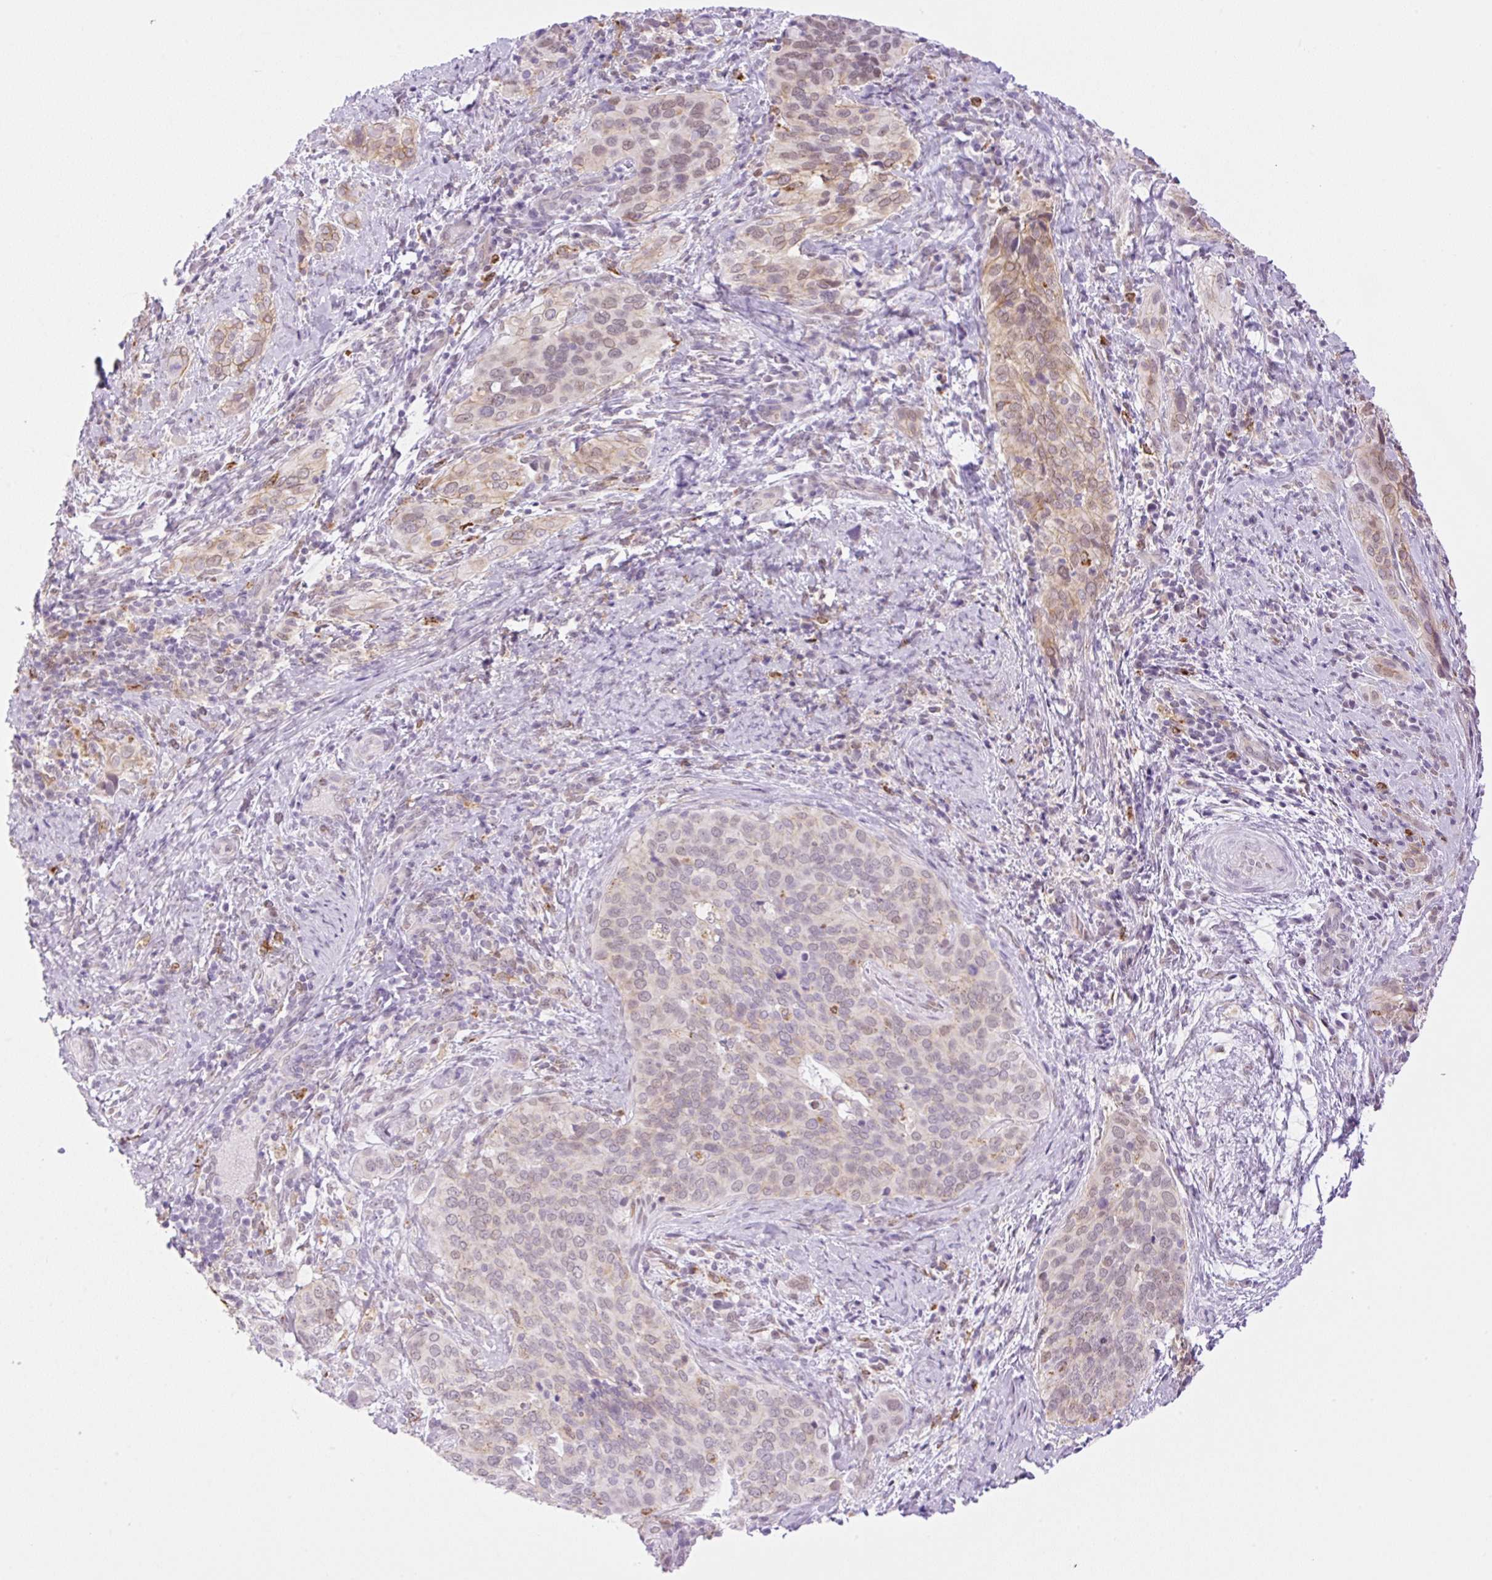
{"staining": {"intensity": "weak", "quantity": "25%-75%", "location": "cytoplasmic/membranous,nuclear"}, "tissue": "cervical cancer", "cell_type": "Tumor cells", "image_type": "cancer", "snomed": [{"axis": "morphology", "description": "Squamous cell carcinoma, NOS"}, {"axis": "topography", "description": "Cervix"}], "caption": "IHC of human cervical cancer (squamous cell carcinoma) reveals low levels of weak cytoplasmic/membranous and nuclear staining in approximately 25%-75% of tumor cells.", "gene": "PALM3", "patient": {"sex": "female", "age": 38}}